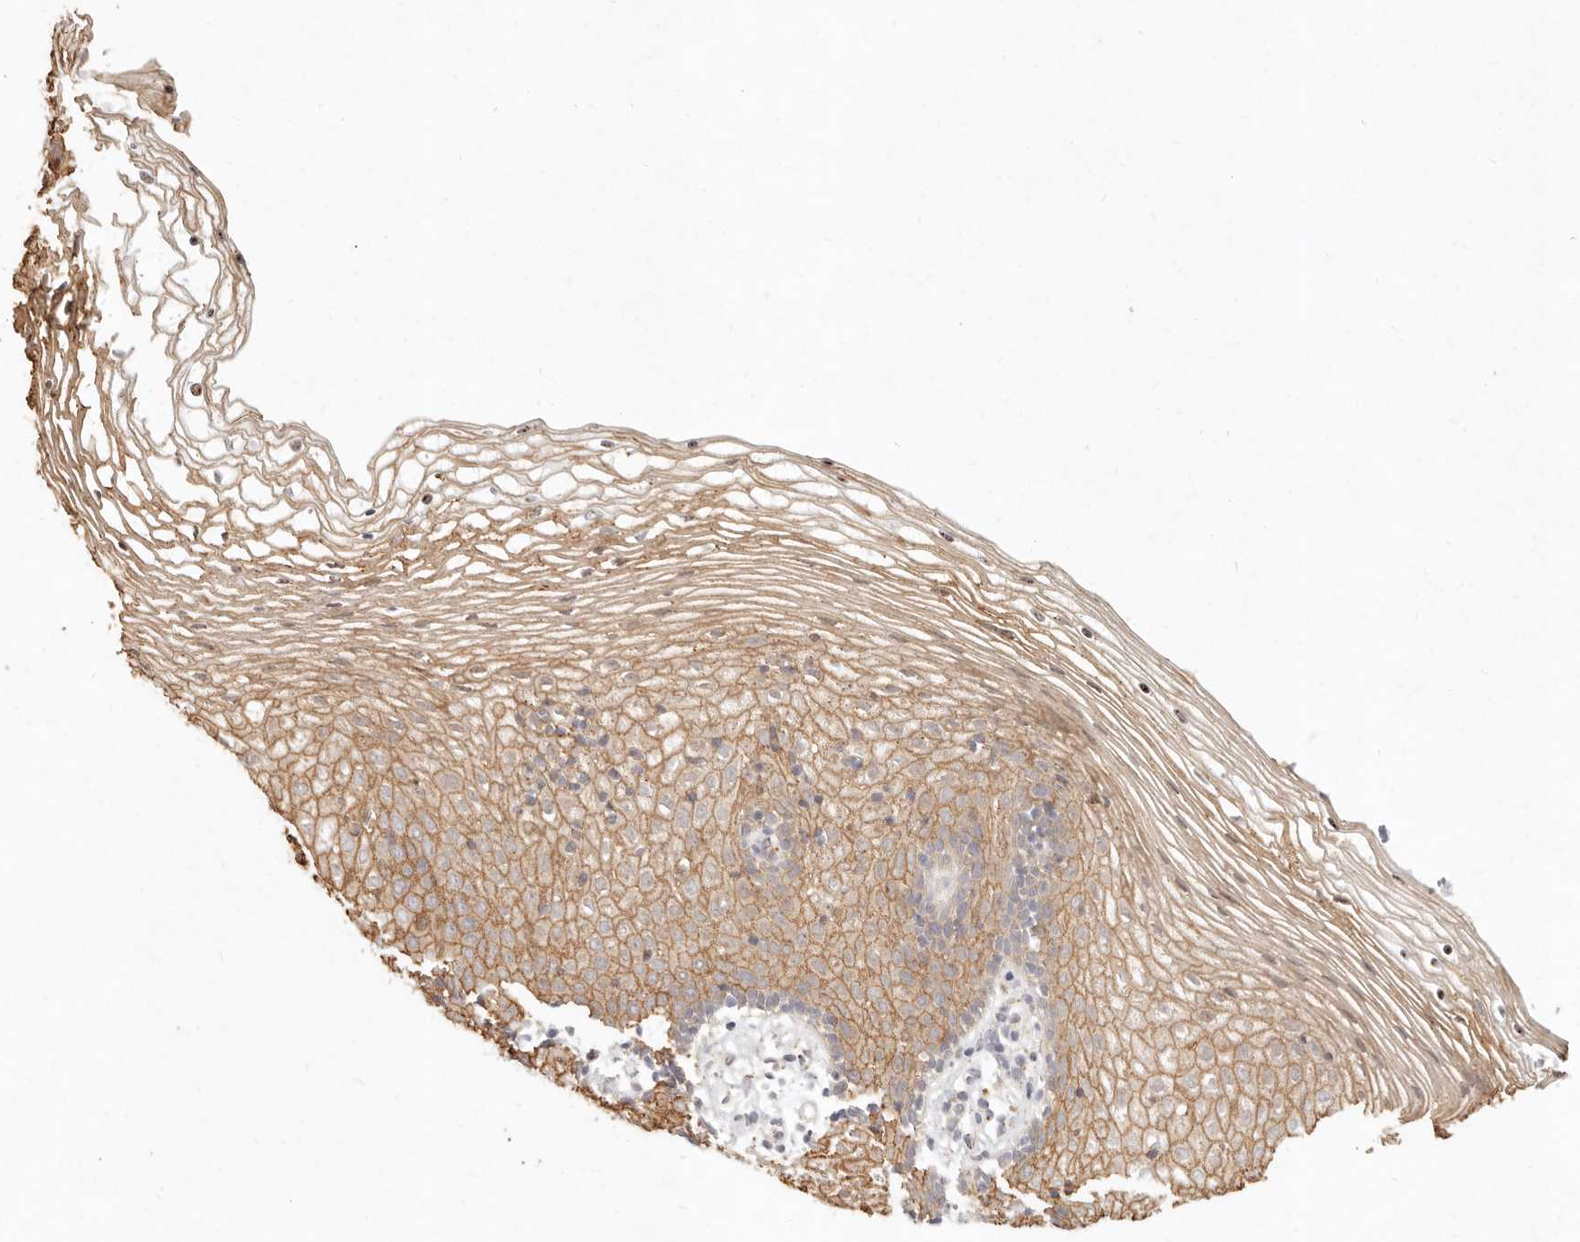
{"staining": {"intensity": "moderate", "quantity": ">75%", "location": "cytoplasmic/membranous"}, "tissue": "vagina", "cell_type": "Squamous epithelial cells", "image_type": "normal", "snomed": [{"axis": "morphology", "description": "Normal tissue, NOS"}, {"axis": "topography", "description": "Vagina"}], "caption": "The micrograph exhibits staining of normal vagina, revealing moderate cytoplasmic/membranous protein expression (brown color) within squamous epithelial cells. Using DAB (3,3'-diaminobenzidine) (brown) and hematoxylin (blue) stains, captured at high magnification using brightfield microscopy.", "gene": "C1orf127", "patient": {"sex": "female", "age": 32}}